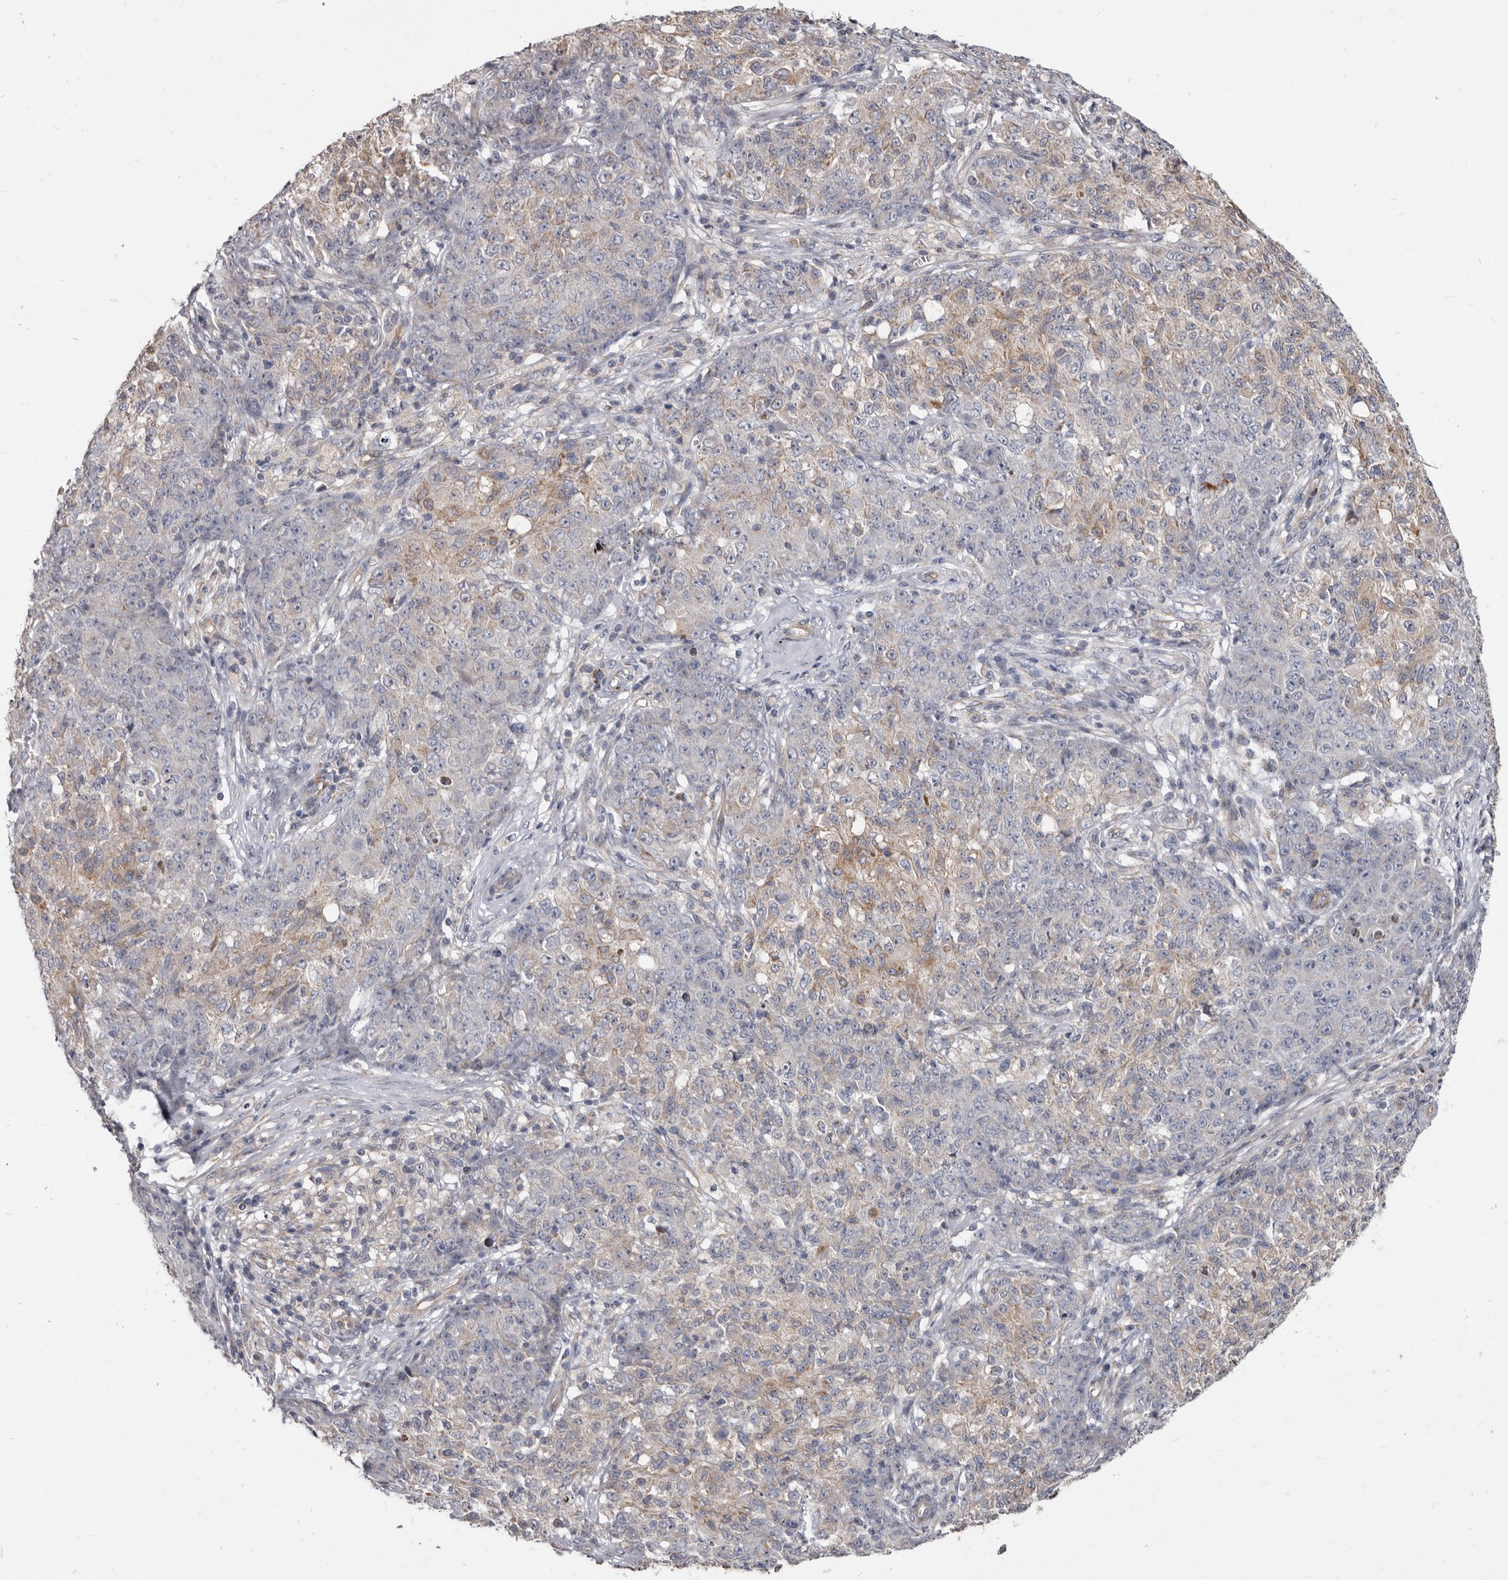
{"staining": {"intensity": "weak", "quantity": "25%-75%", "location": "cytoplasmic/membranous"}, "tissue": "ovarian cancer", "cell_type": "Tumor cells", "image_type": "cancer", "snomed": [{"axis": "morphology", "description": "Carcinoma, endometroid"}, {"axis": "topography", "description": "Ovary"}], "caption": "This photomicrograph exhibits immunohistochemistry staining of endometroid carcinoma (ovarian), with low weak cytoplasmic/membranous staining in approximately 25%-75% of tumor cells.", "gene": "FMO2", "patient": {"sex": "female", "age": 42}}